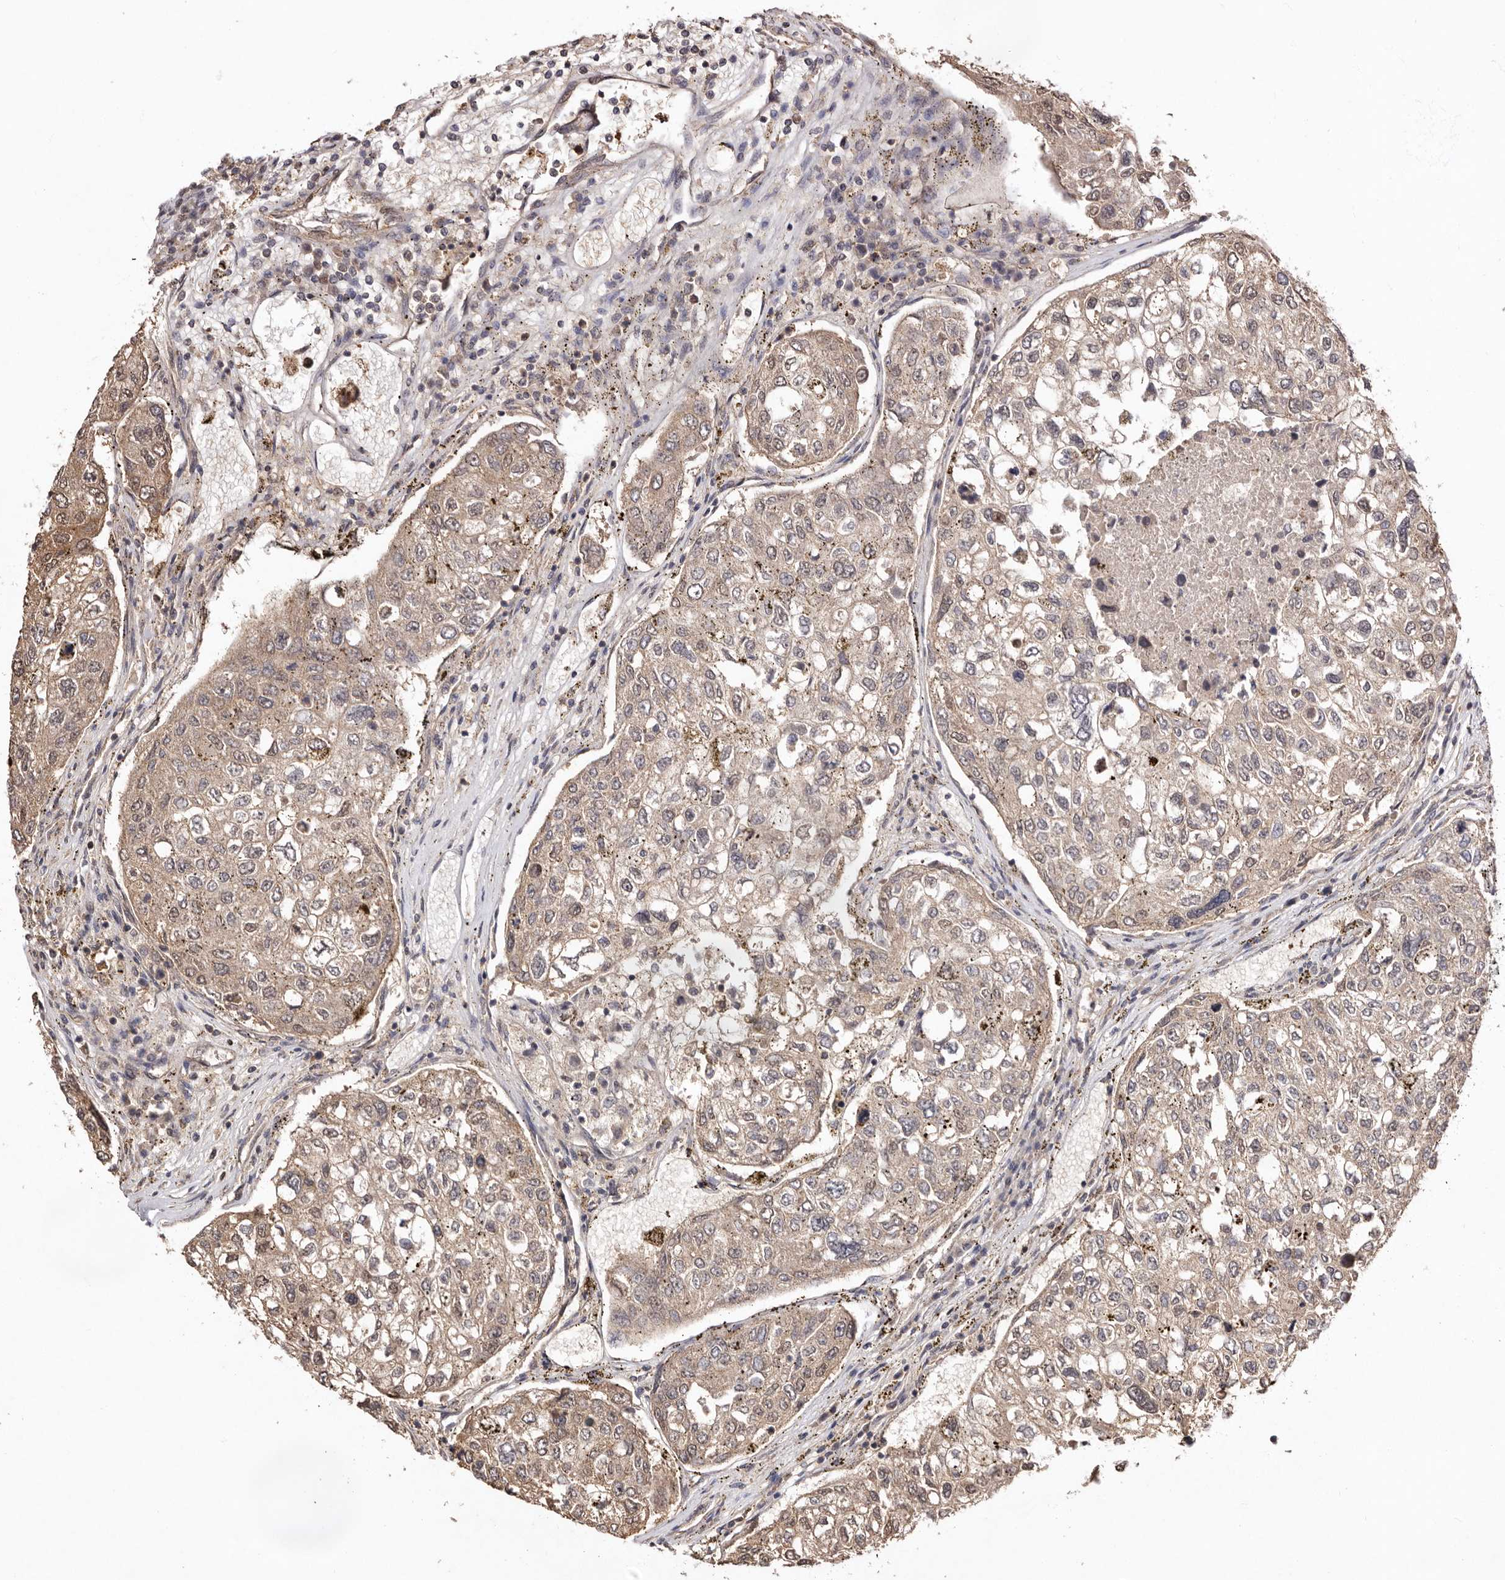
{"staining": {"intensity": "weak", "quantity": ">75%", "location": "nuclear"}, "tissue": "urothelial cancer", "cell_type": "Tumor cells", "image_type": "cancer", "snomed": [{"axis": "morphology", "description": "Urothelial carcinoma, High grade"}, {"axis": "topography", "description": "Lymph node"}, {"axis": "topography", "description": "Urinary bladder"}], "caption": "Weak nuclear staining for a protein is seen in about >75% of tumor cells of high-grade urothelial carcinoma using IHC.", "gene": "NOTCH1", "patient": {"sex": "male", "age": 51}}